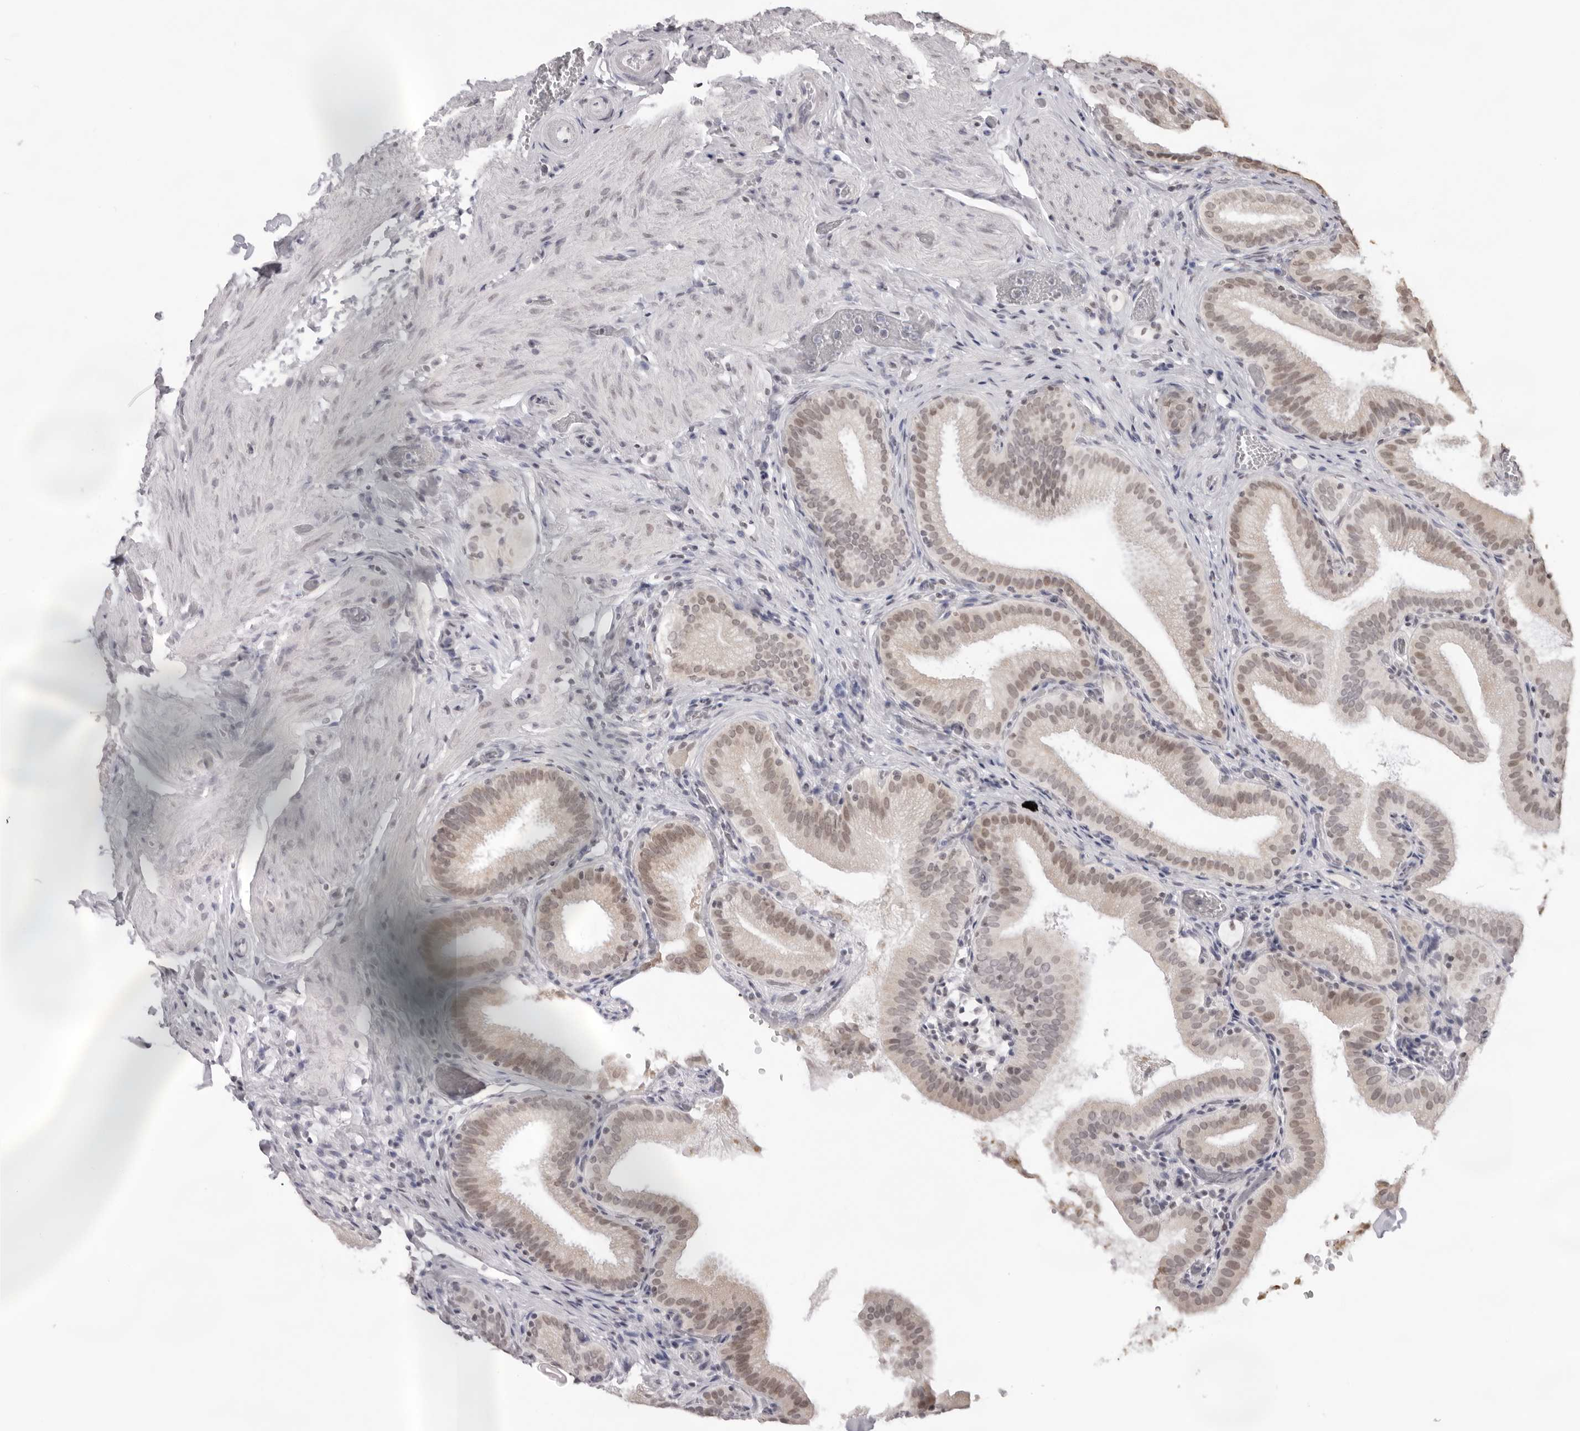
{"staining": {"intensity": "moderate", "quantity": ">75%", "location": "nuclear"}, "tissue": "gallbladder", "cell_type": "Glandular cells", "image_type": "normal", "snomed": [{"axis": "morphology", "description": "Normal tissue, NOS"}, {"axis": "topography", "description": "Gallbladder"}], "caption": "Protein analysis of unremarkable gallbladder reveals moderate nuclear positivity in about >75% of glandular cells.", "gene": "KLK12", "patient": {"sex": "male", "age": 54}}